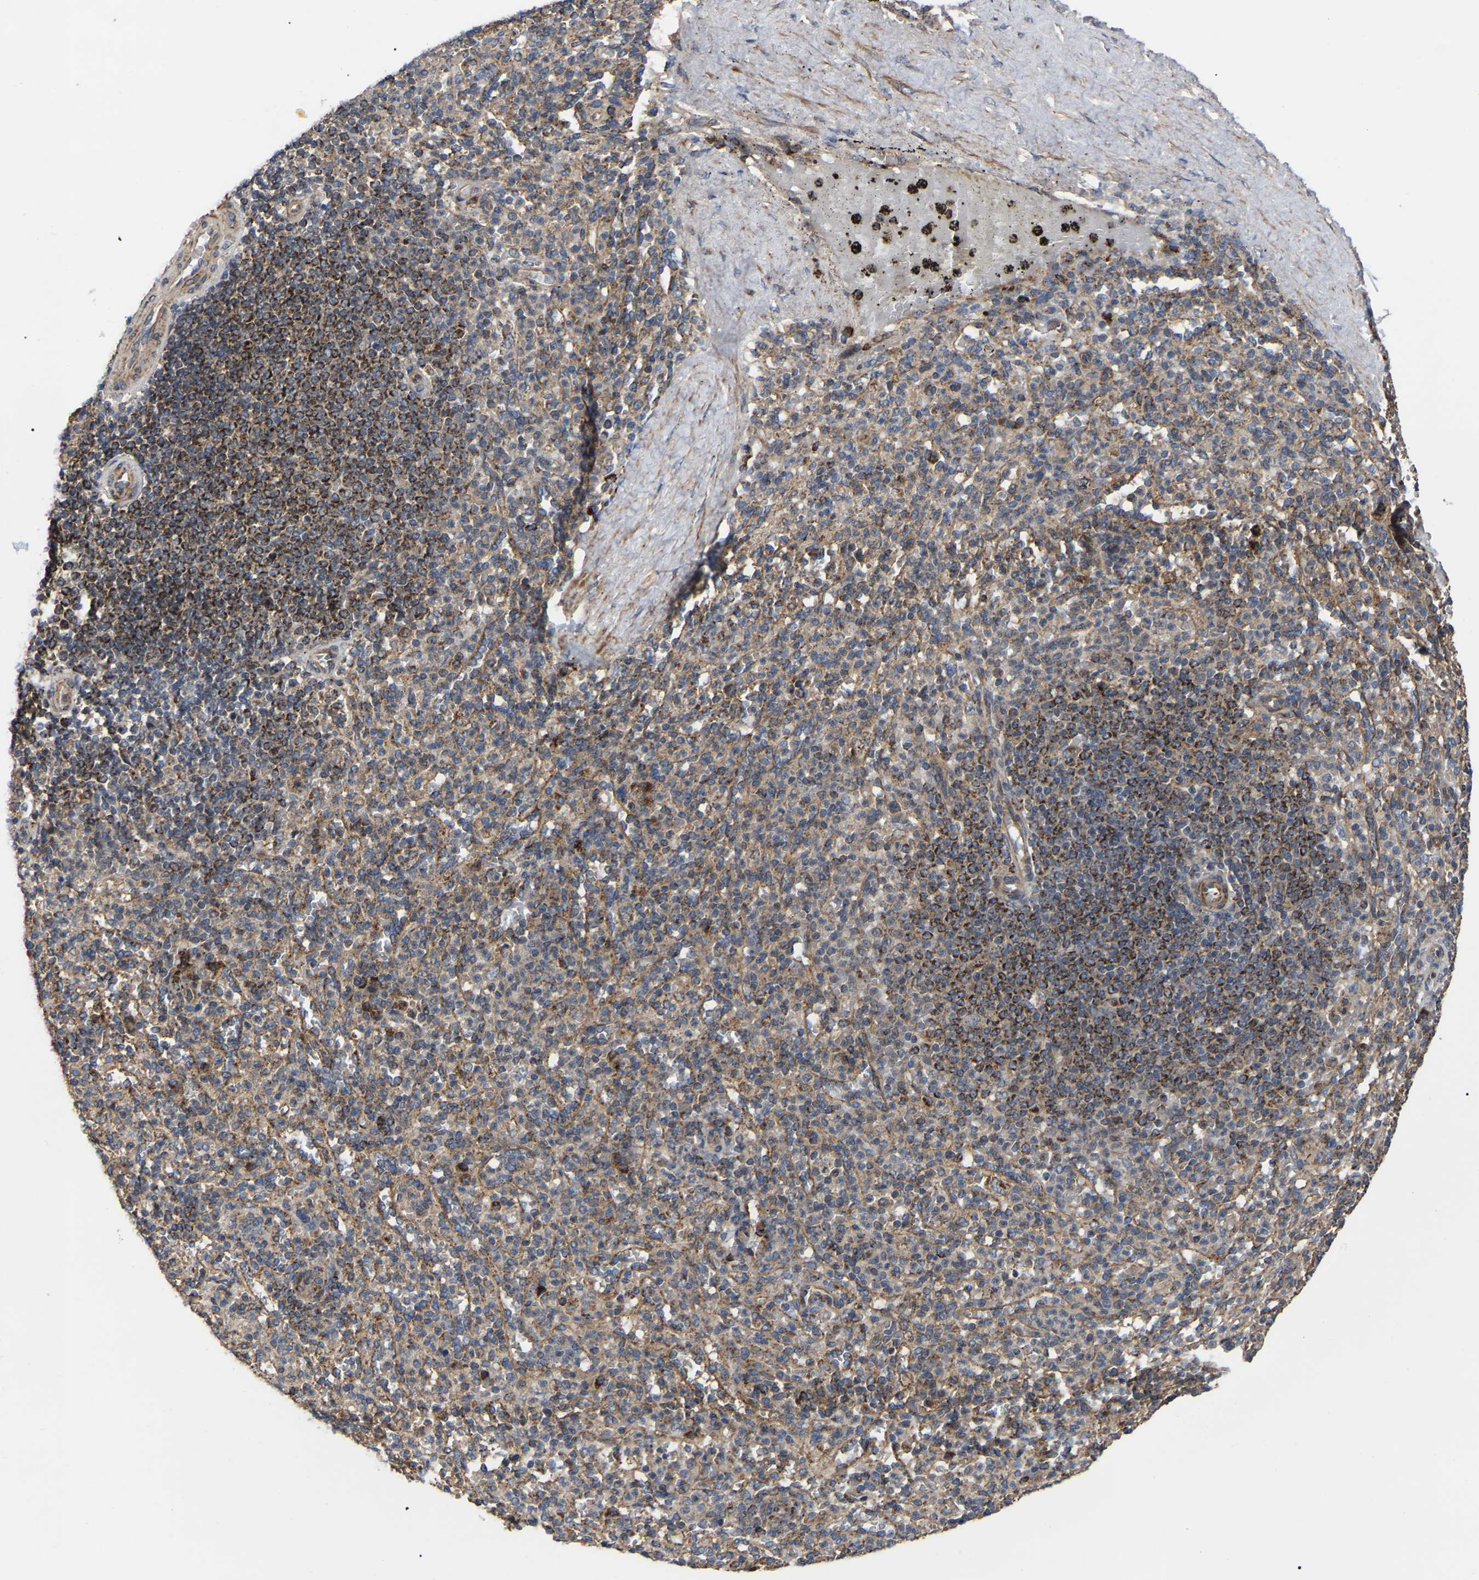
{"staining": {"intensity": "weak", "quantity": ">75%", "location": "cytoplasmic/membranous"}, "tissue": "spleen", "cell_type": "Cells in red pulp", "image_type": "normal", "snomed": [{"axis": "morphology", "description": "Normal tissue, NOS"}, {"axis": "topography", "description": "Spleen"}], "caption": "A brown stain labels weak cytoplasmic/membranous positivity of a protein in cells in red pulp of unremarkable spleen.", "gene": "GCC1", "patient": {"sex": "male", "age": 36}}